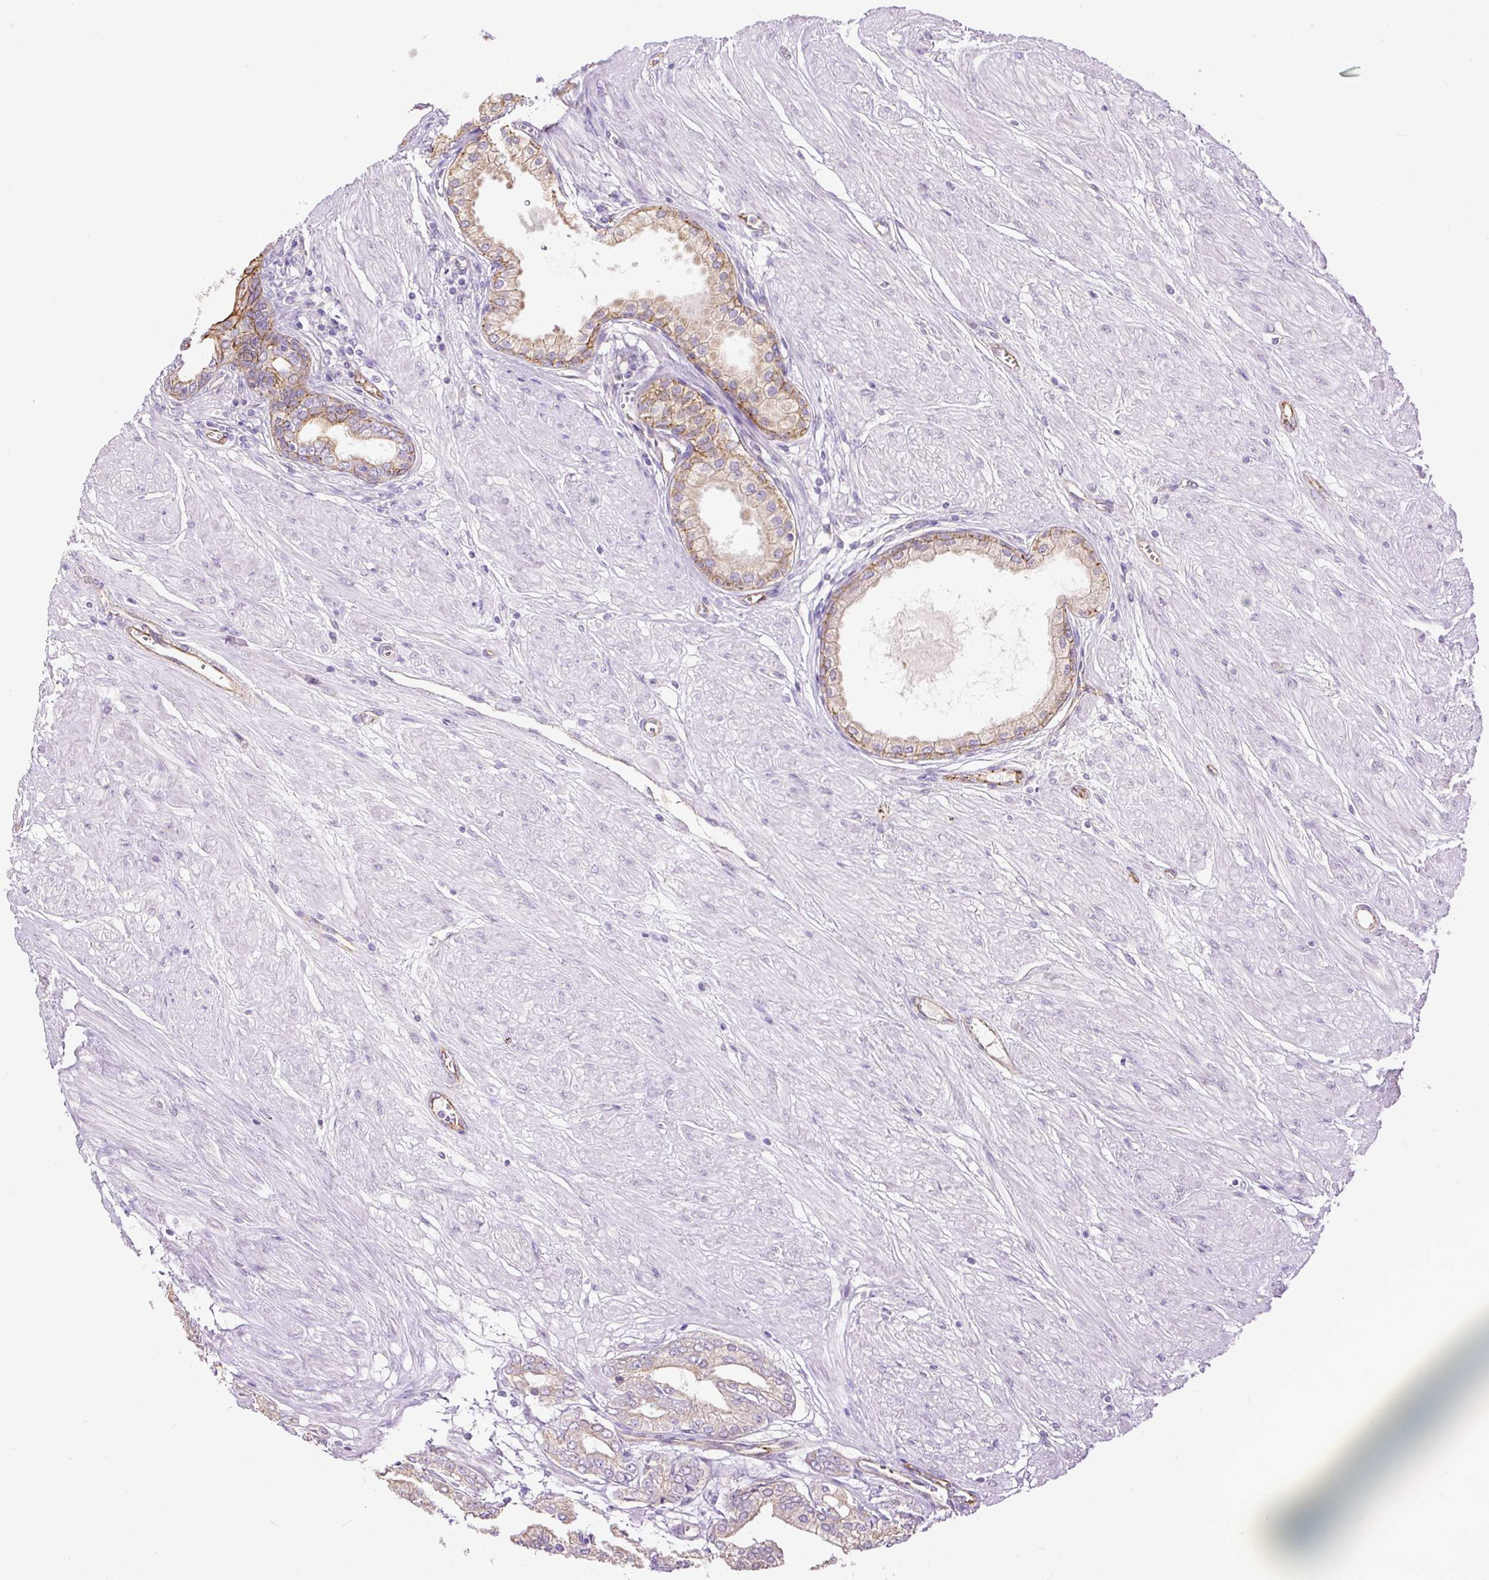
{"staining": {"intensity": "negative", "quantity": "none", "location": "none"}, "tissue": "prostate cancer", "cell_type": "Tumor cells", "image_type": "cancer", "snomed": [{"axis": "morphology", "description": "Adenocarcinoma, High grade"}, {"axis": "topography", "description": "Prostate and seminal vesicle, NOS"}], "caption": "DAB immunohistochemical staining of adenocarcinoma (high-grade) (prostate) reveals no significant expression in tumor cells.", "gene": "MAGEB16", "patient": {"sex": "male", "age": 64}}